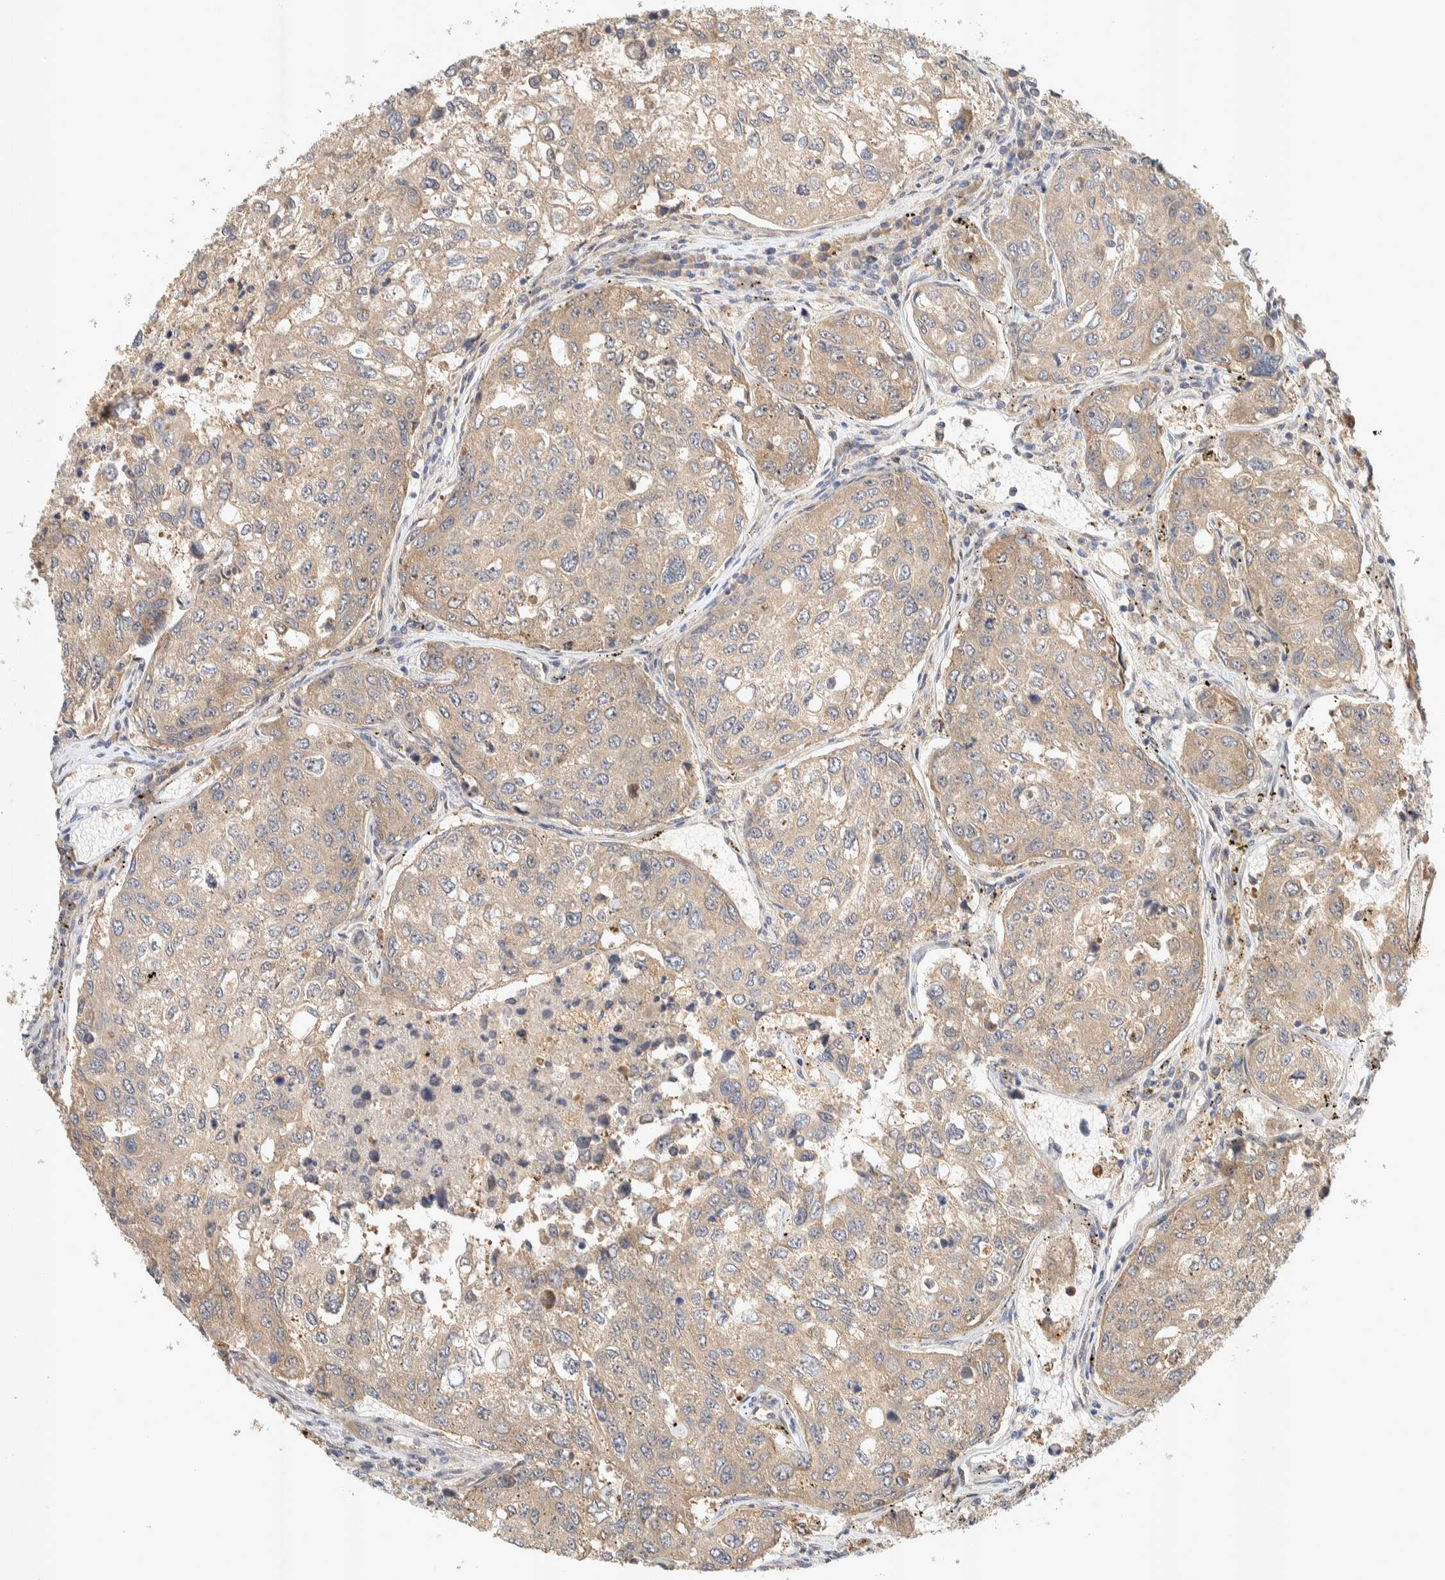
{"staining": {"intensity": "weak", "quantity": "25%-75%", "location": "cytoplasmic/membranous"}, "tissue": "urothelial cancer", "cell_type": "Tumor cells", "image_type": "cancer", "snomed": [{"axis": "morphology", "description": "Urothelial carcinoma, High grade"}, {"axis": "topography", "description": "Lymph node"}, {"axis": "topography", "description": "Urinary bladder"}], "caption": "IHC photomicrograph of urothelial carcinoma (high-grade) stained for a protein (brown), which demonstrates low levels of weak cytoplasmic/membranous positivity in about 25%-75% of tumor cells.", "gene": "PXK", "patient": {"sex": "male", "age": 51}}